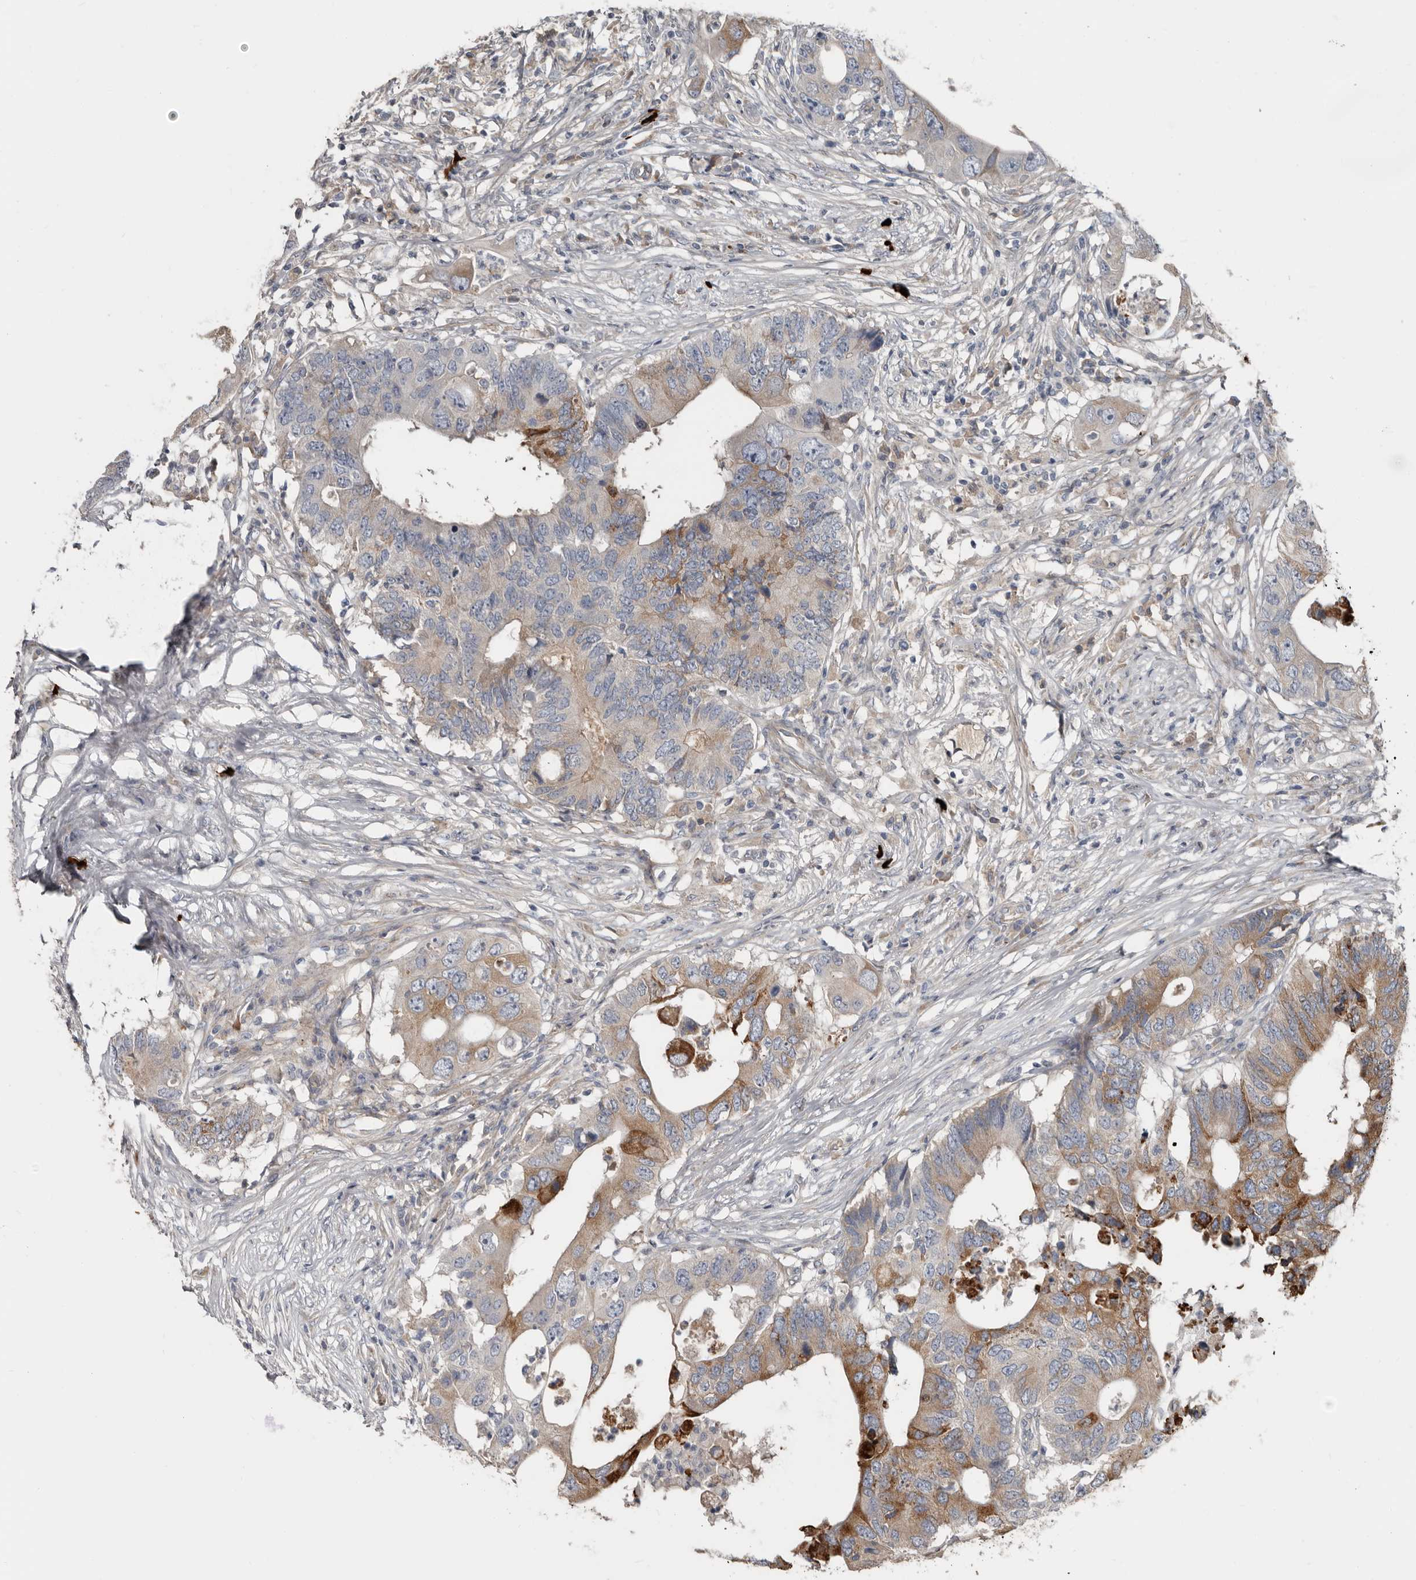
{"staining": {"intensity": "moderate", "quantity": "25%-75%", "location": "cytoplasmic/membranous"}, "tissue": "colorectal cancer", "cell_type": "Tumor cells", "image_type": "cancer", "snomed": [{"axis": "morphology", "description": "Adenocarcinoma, NOS"}, {"axis": "topography", "description": "Colon"}], "caption": "Colorectal adenocarcinoma stained with immunohistochemistry displays moderate cytoplasmic/membranous expression in about 25%-75% of tumor cells. (IHC, brightfield microscopy, high magnification).", "gene": "ZNF114", "patient": {"sex": "male", "age": 71}}